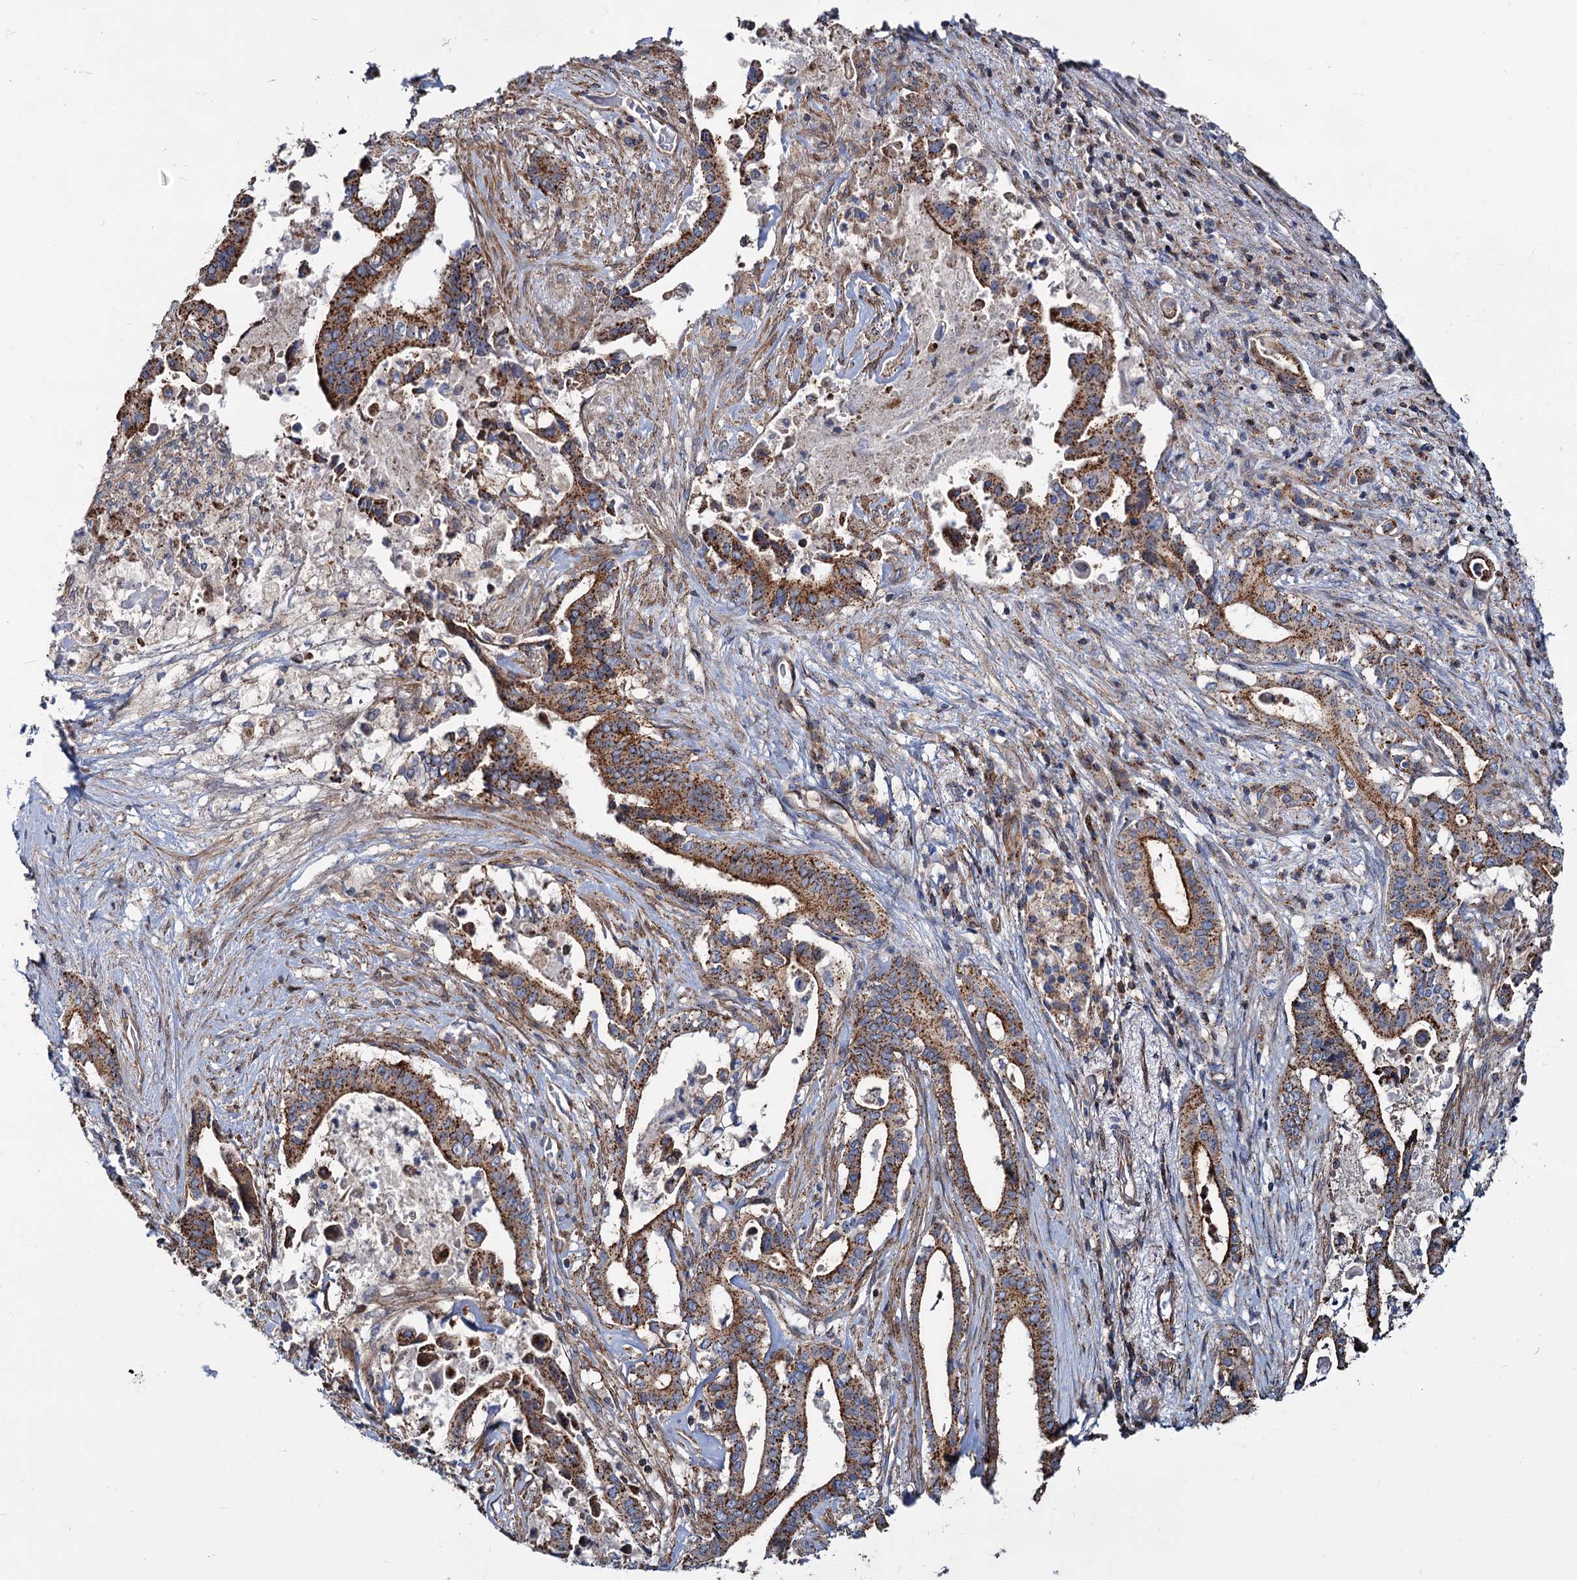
{"staining": {"intensity": "moderate", "quantity": ">75%", "location": "cytoplasmic/membranous"}, "tissue": "pancreatic cancer", "cell_type": "Tumor cells", "image_type": "cancer", "snomed": [{"axis": "morphology", "description": "Adenocarcinoma, NOS"}, {"axis": "topography", "description": "Pancreas"}], "caption": "Pancreatic adenocarcinoma tissue exhibits moderate cytoplasmic/membranous expression in about >75% of tumor cells, visualized by immunohistochemistry.", "gene": "PSEN1", "patient": {"sex": "female", "age": 77}}